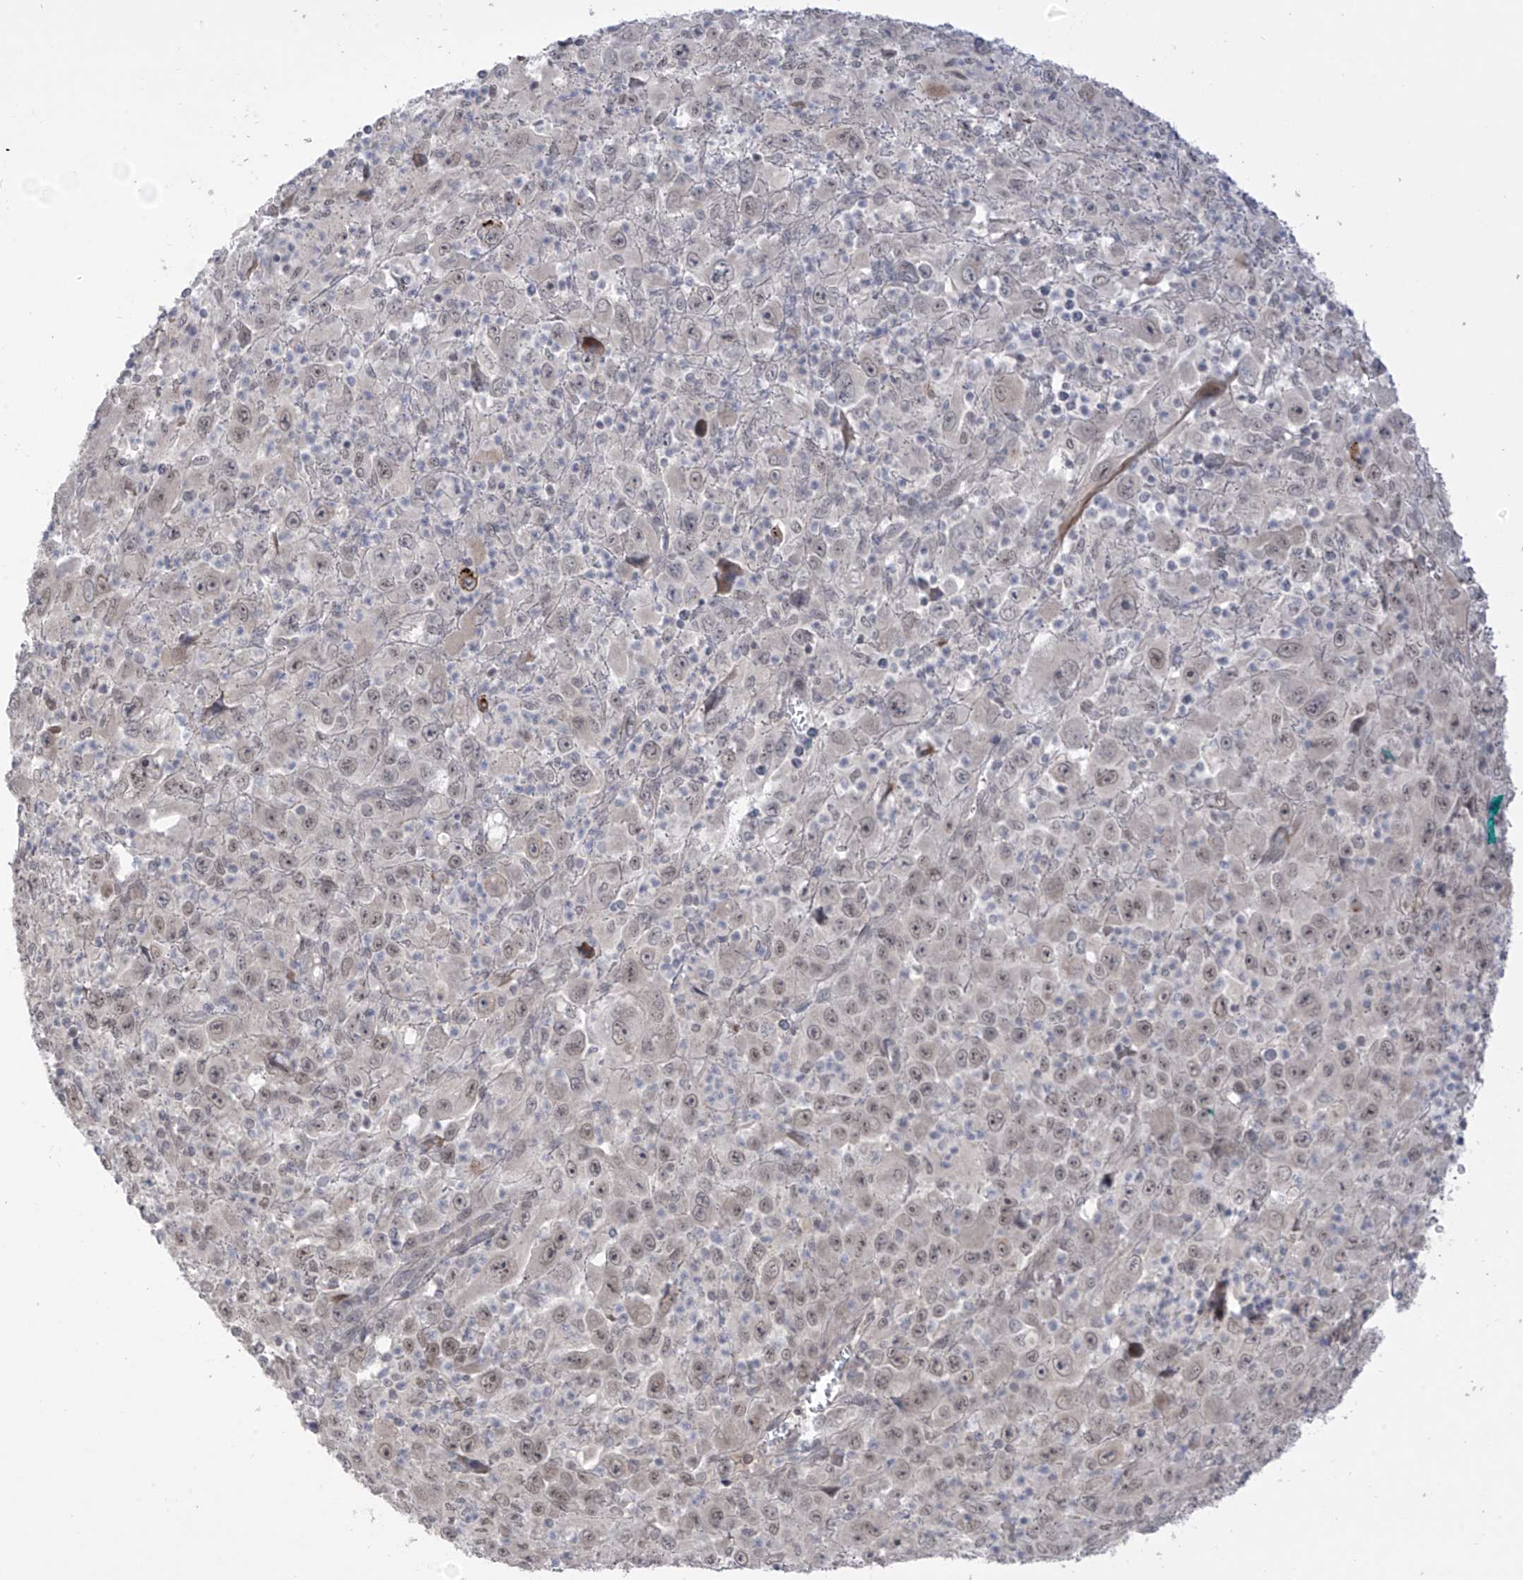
{"staining": {"intensity": "weak", "quantity": ">75%", "location": "nuclear"}, "tissue": "melanoma", "cell_type": "Tumor cells", "image_type": "cancer", "snomed": [{"axis": "morphology", "description": "Malignant melanoma, Metastatic site"}, {"axis": "topography", "description": "Skin"}], "caption": "Immunohistochemistry (DAB (3,3'-diaminobenzidine)) staining of human malignant melanoma (metastatic site) exhibits weak nuclear protein positivity in about >75% of tumor cells.", "gene": "OGT", "patient": {"sex": "female", "age": 56}}